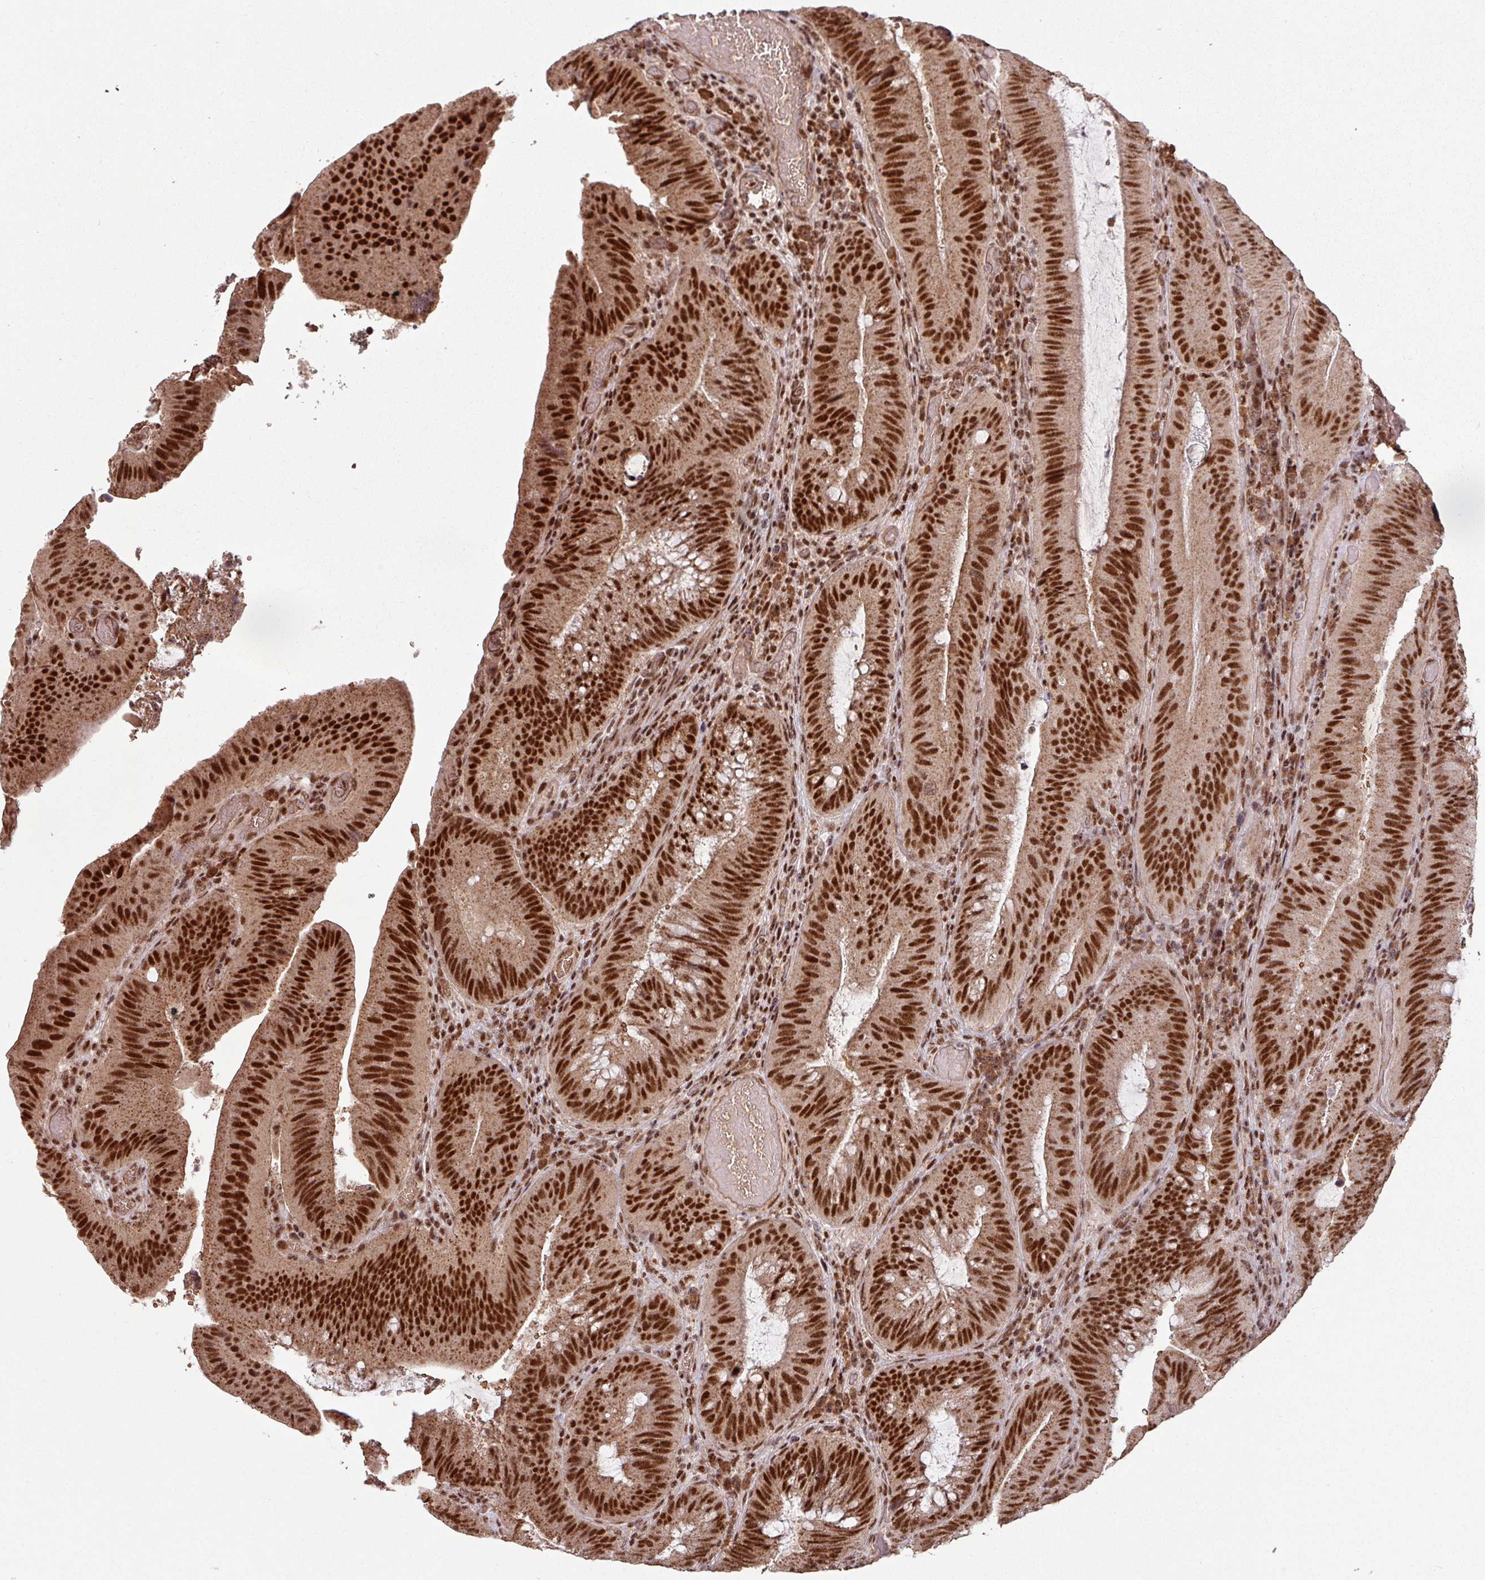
{"staining": {"intensity": "strong", "quantity": ">75%", "location": "nuclear"}, "tissue": "colorectal cancer", "cell_type": "Tumor cells", "image_type": "cancer", "snomed": [{"axis": "morphology", "description": "Adenocarcinoma, NOS"}, {"axis": "topography", "description": "Colon"}], "caption": "The immunohistochemical stain labels strong nuclear positivity in tumor cells of colorectal cancer (adenocarcinoma) tissue.", "gene": "PHF23", "patient": {"sex": "female", "age": 43}}